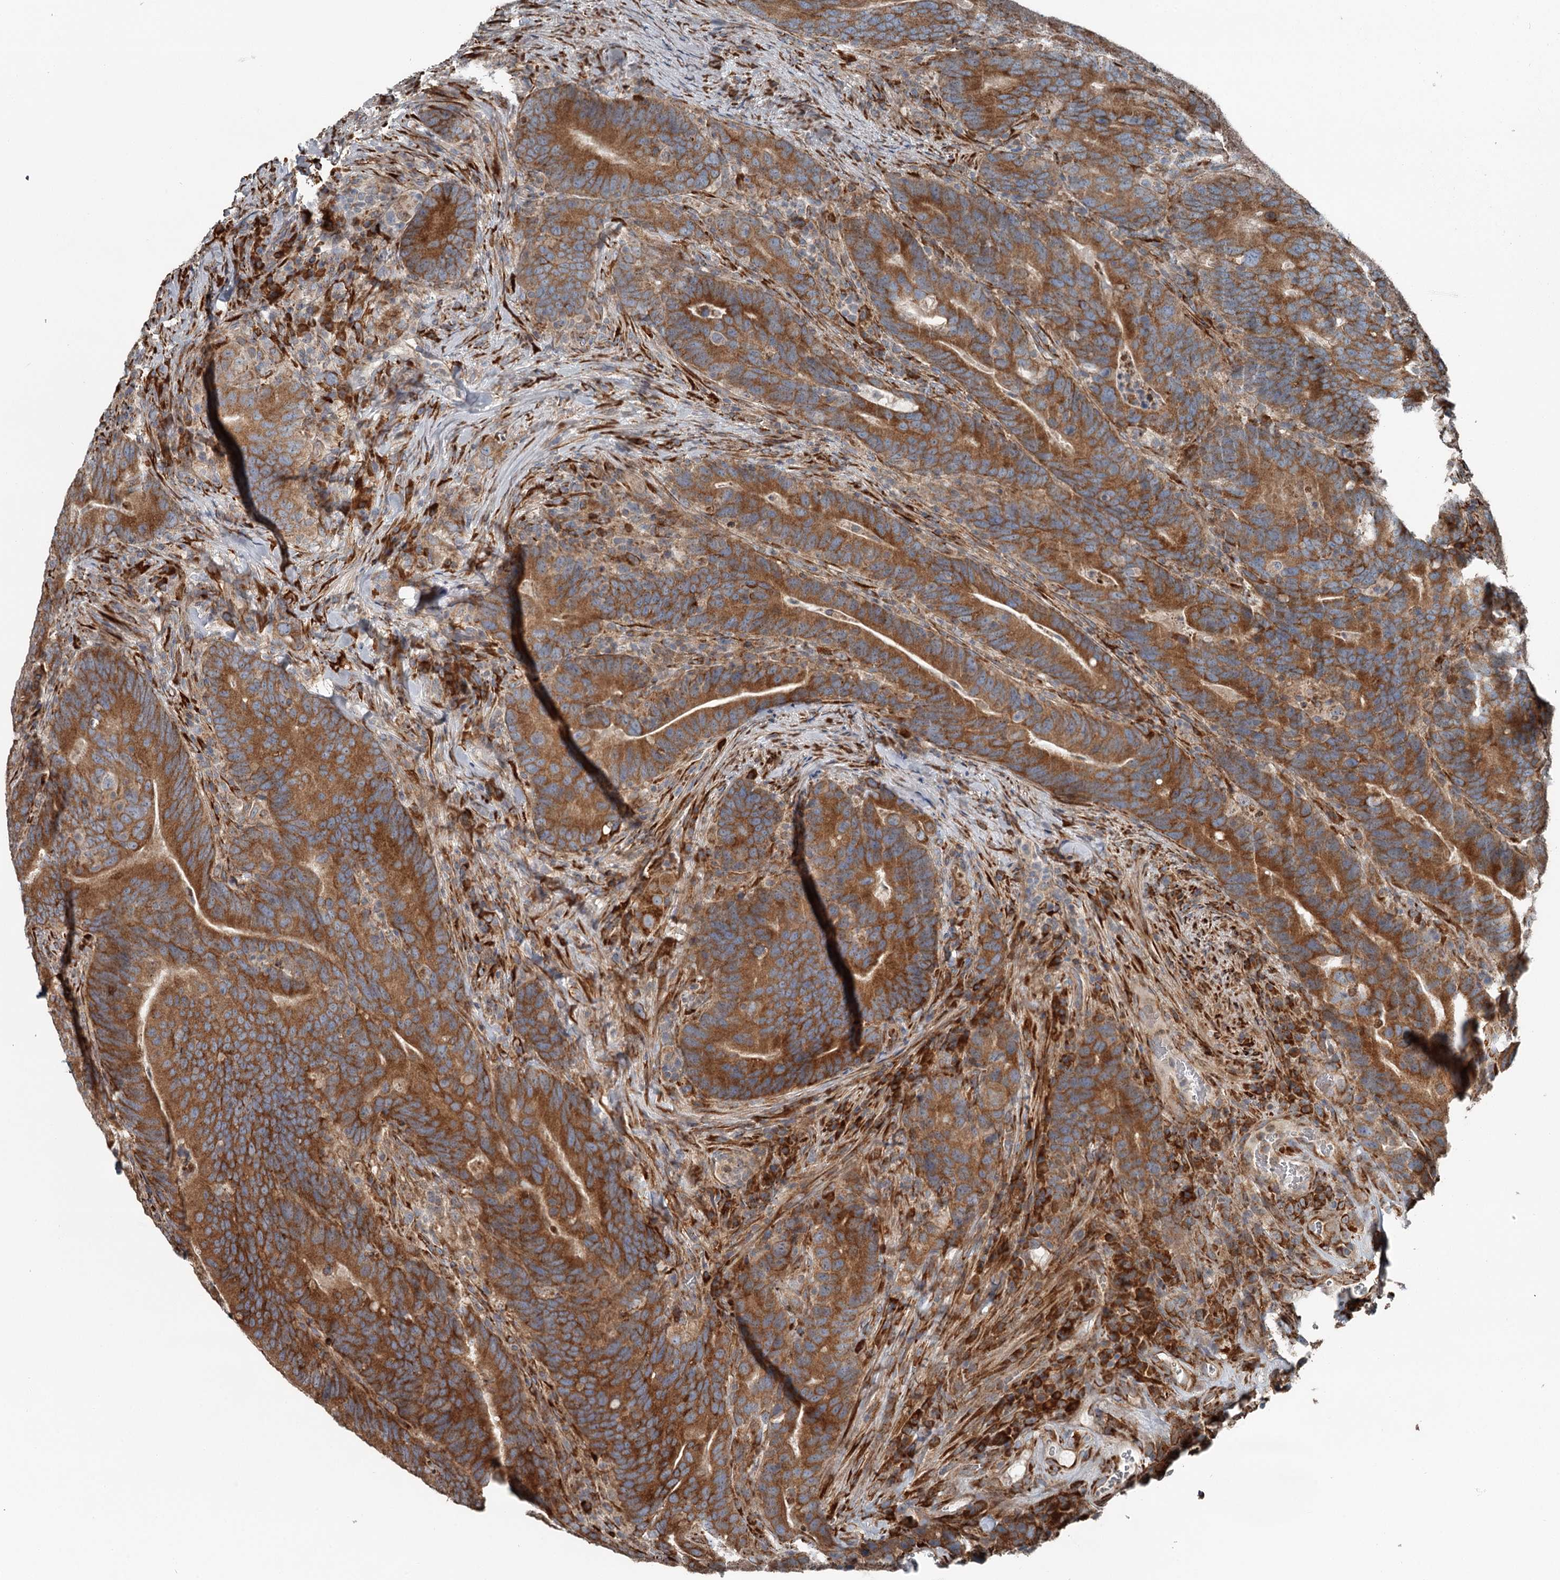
{"staining": {"intensity": "moderate", "quantity": ">75%", "location": "cytoplasmic/membranous"}, "tissue": "colorectal cancer", "cell_type": "Tumor cells", "image_type": "cancer", "snomed": [{"axis": "morphology", "description": "Adenocarcinoma, NOS"}, {"axis": "topography", "description": "Colon"}], "caption": "This image reveals immunohistochemistry staining of human colorectal cancer (adenocarcinoma), with medium moderate cytoplasmic/membranous staining in about >75% of tumor cells.", "gene": "RASSF8", "patient": {"sex": "female", "age": 66}}